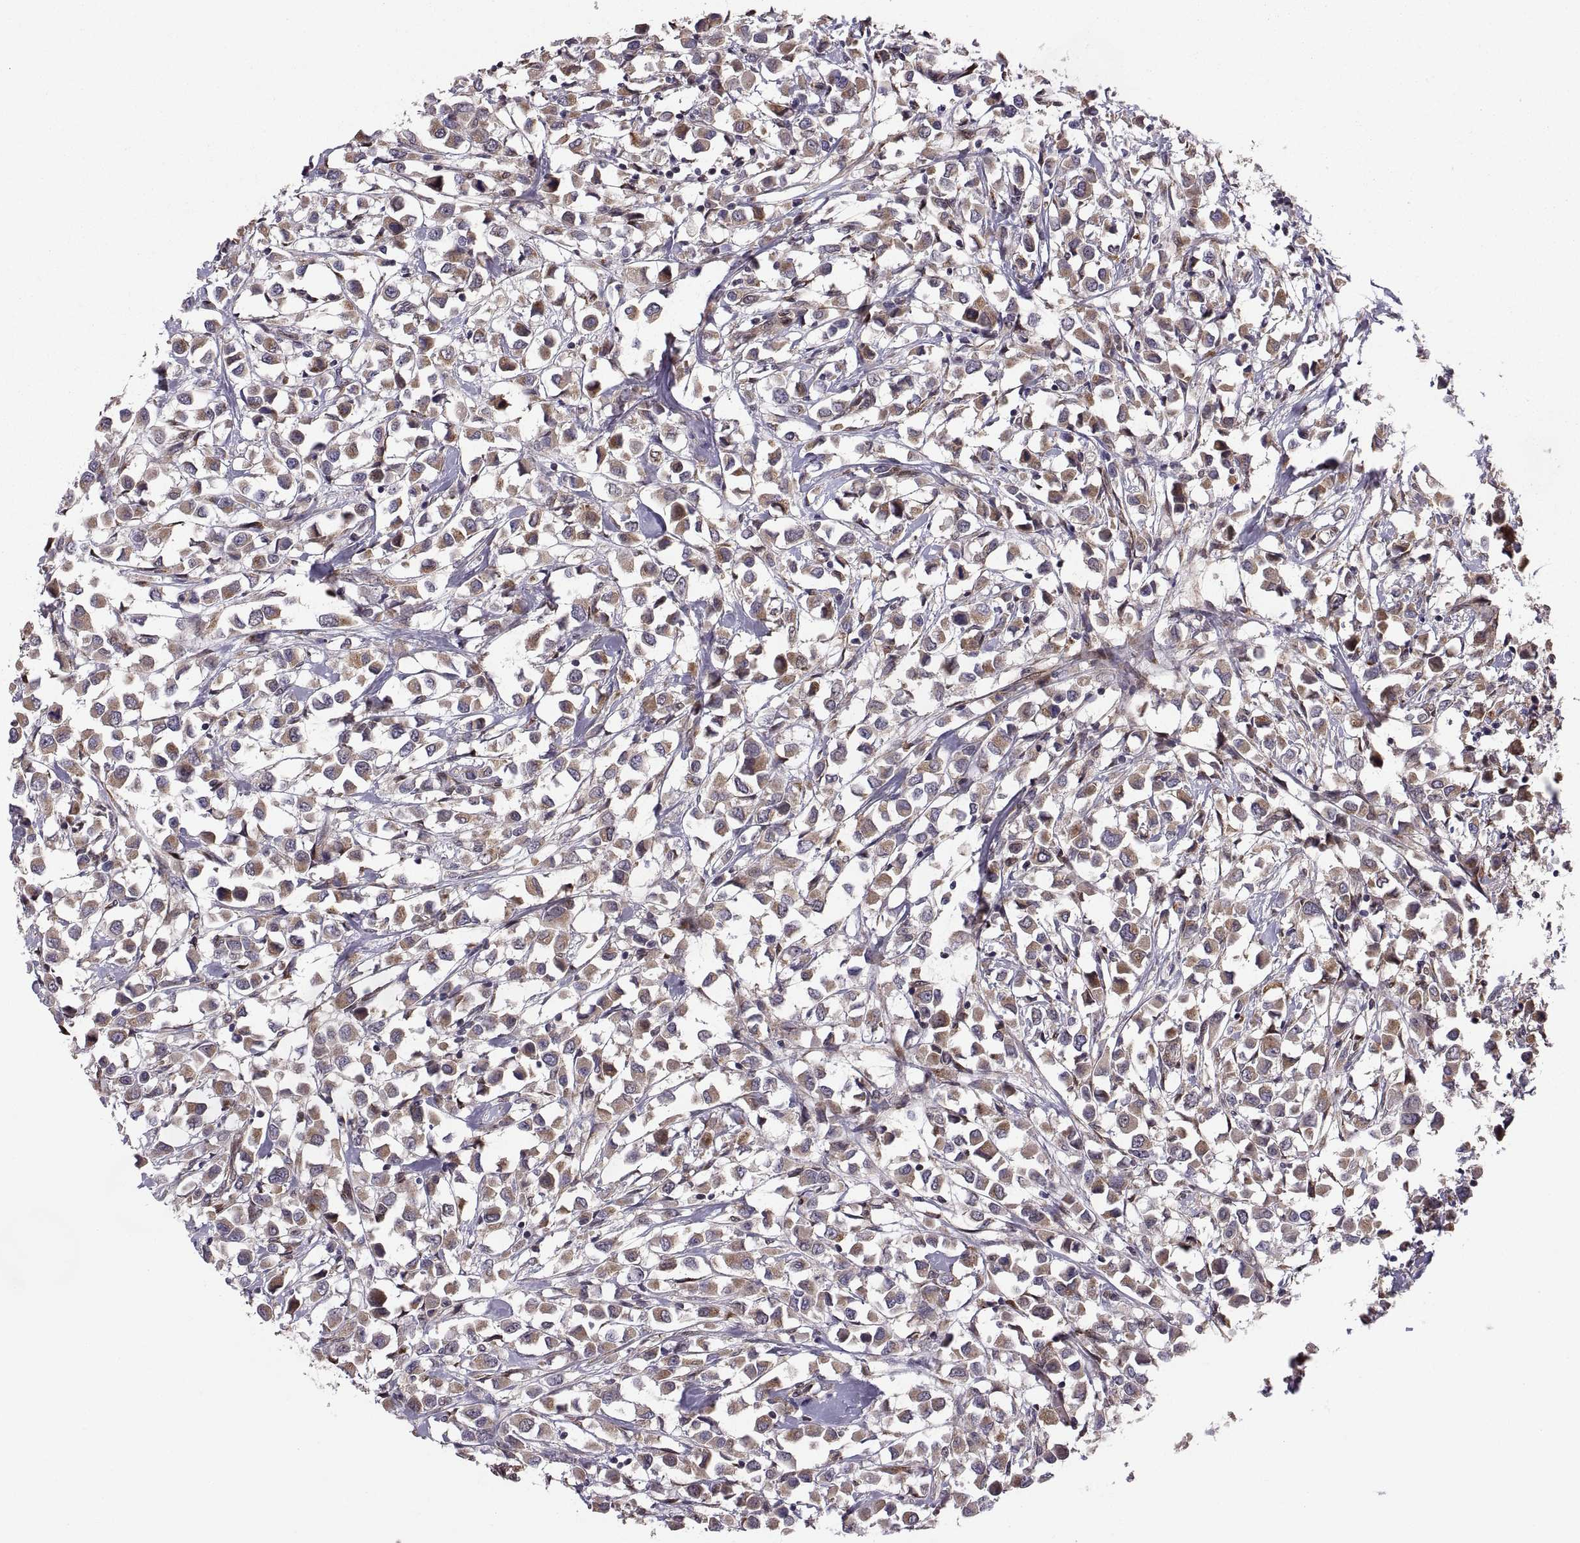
{"staining": {"intensity": "moderate", "quantity": ">75%", "location": "cytoplasmic/membranous"}, "tissue": "breast cancer", "cell_type": "Tumor cells", "image_type": "cancer", "snomed": [{"axis": "morphology", "description": "Duct carcinoma"}, {"axis": "topography", "description": "Breast"}], "caption": "Immunohistochemistry (IHC) (DAB (3,3'-diaminobenzidine)) staining of breast infiltrating ductal carcinoma displays moderate cytoplasmic/membranous protein positivity in approximately >75% of tumor cells. (brown staining indicates protein expression, while blue staining denotes nuclei).", "gene": "TESC", "patient": {"sex": "female", "age": 61}}